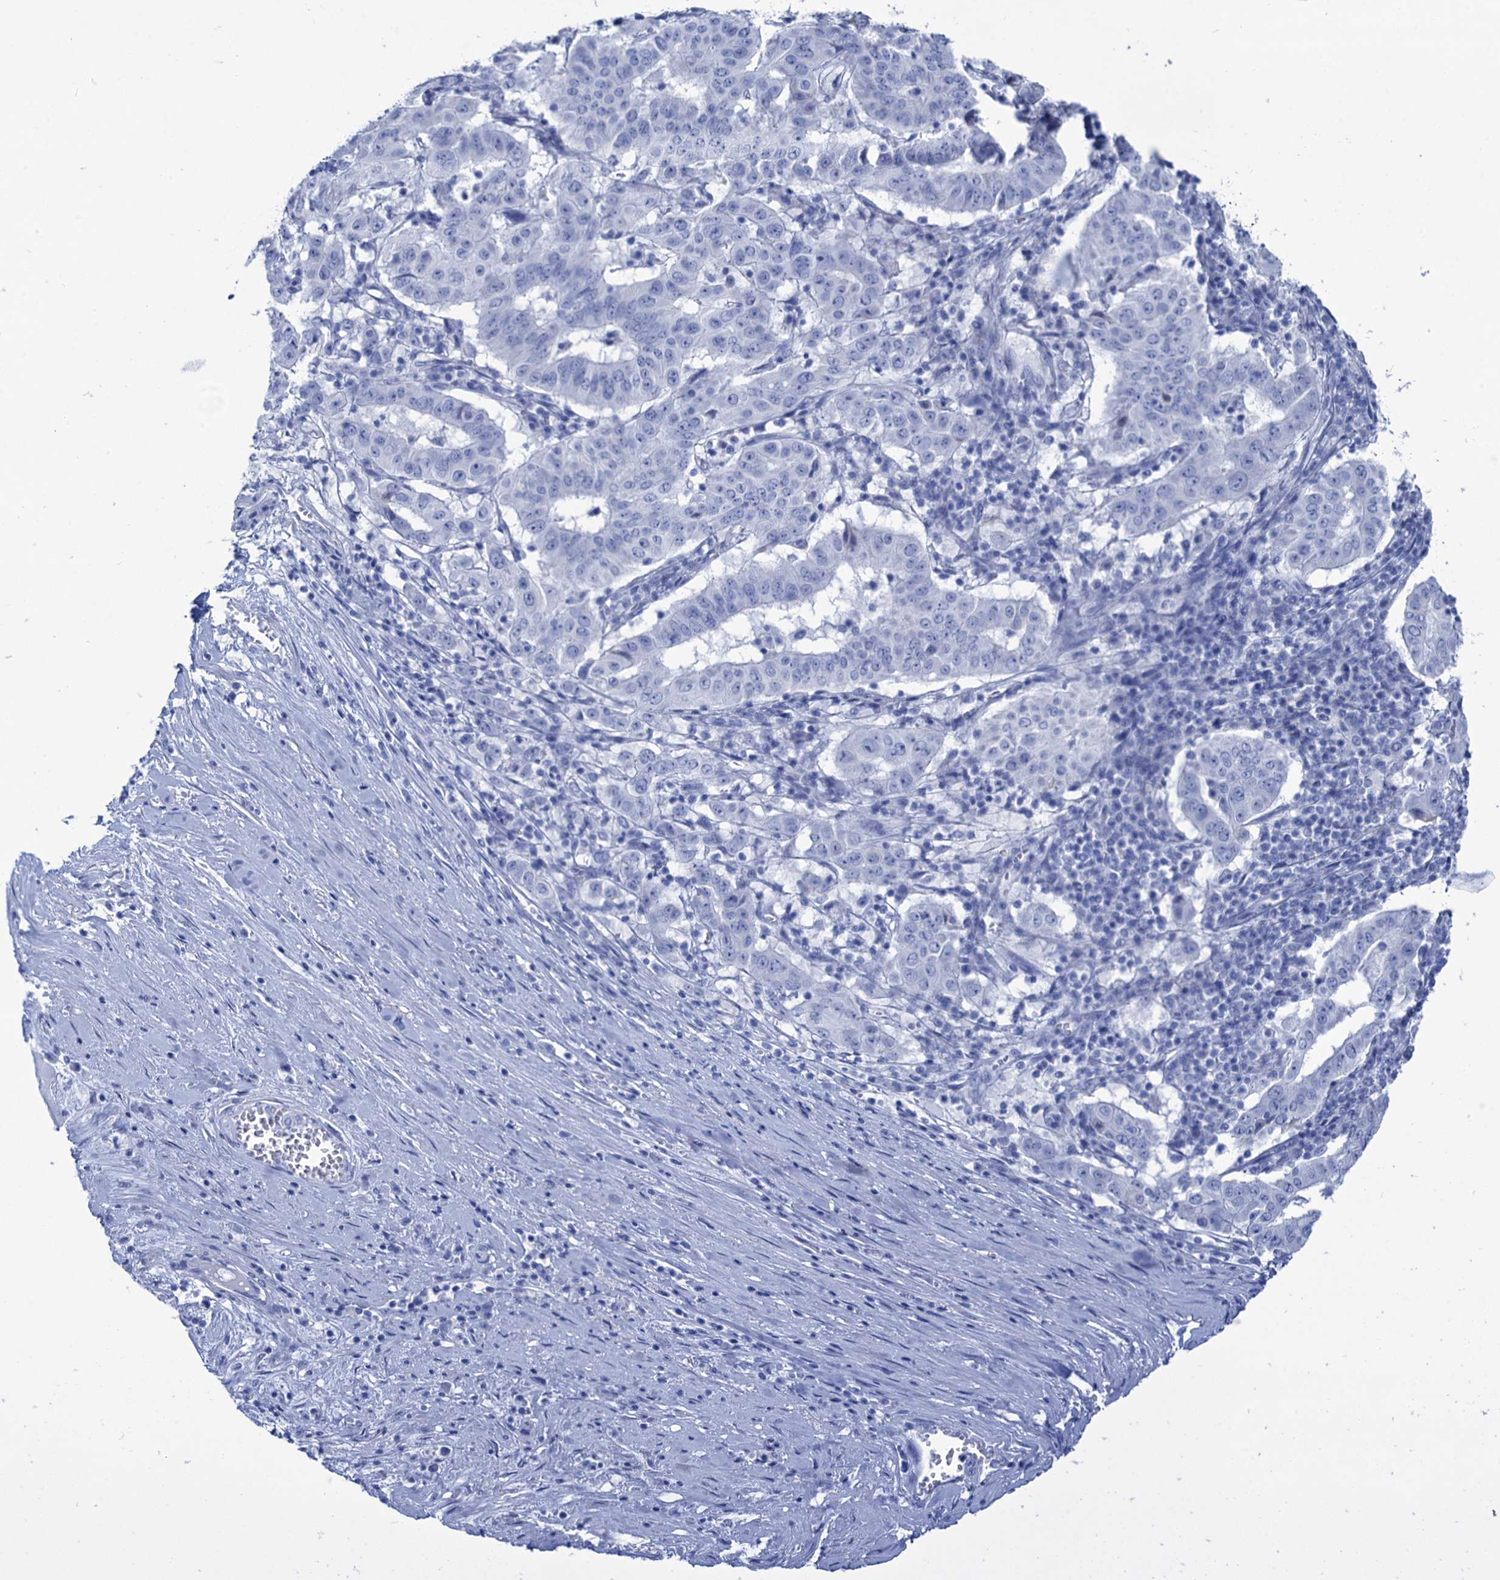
{"staining": {"intensity": "negative", "quantity": "none", "location": "none"}, "tissue": "pancreatic cancer", "cell_type": "Tumor cells", "image_type": "cancer", "snomed": [{"axis": "morphology", "description": "Adenocarcinoma, NOS"}, {"axis": "topography", "description": "Pancreas"}], "caption": "Tumor cells show no significant protein staining in pancreatic cancer. The staining was performed using DAB to visualize the protein expression in brown, while the nuclei were stained in blue with hematoxylin (Magnification: 20x).", "gene": "CABYR", "patient": {"sex": "male", "age": 63}}